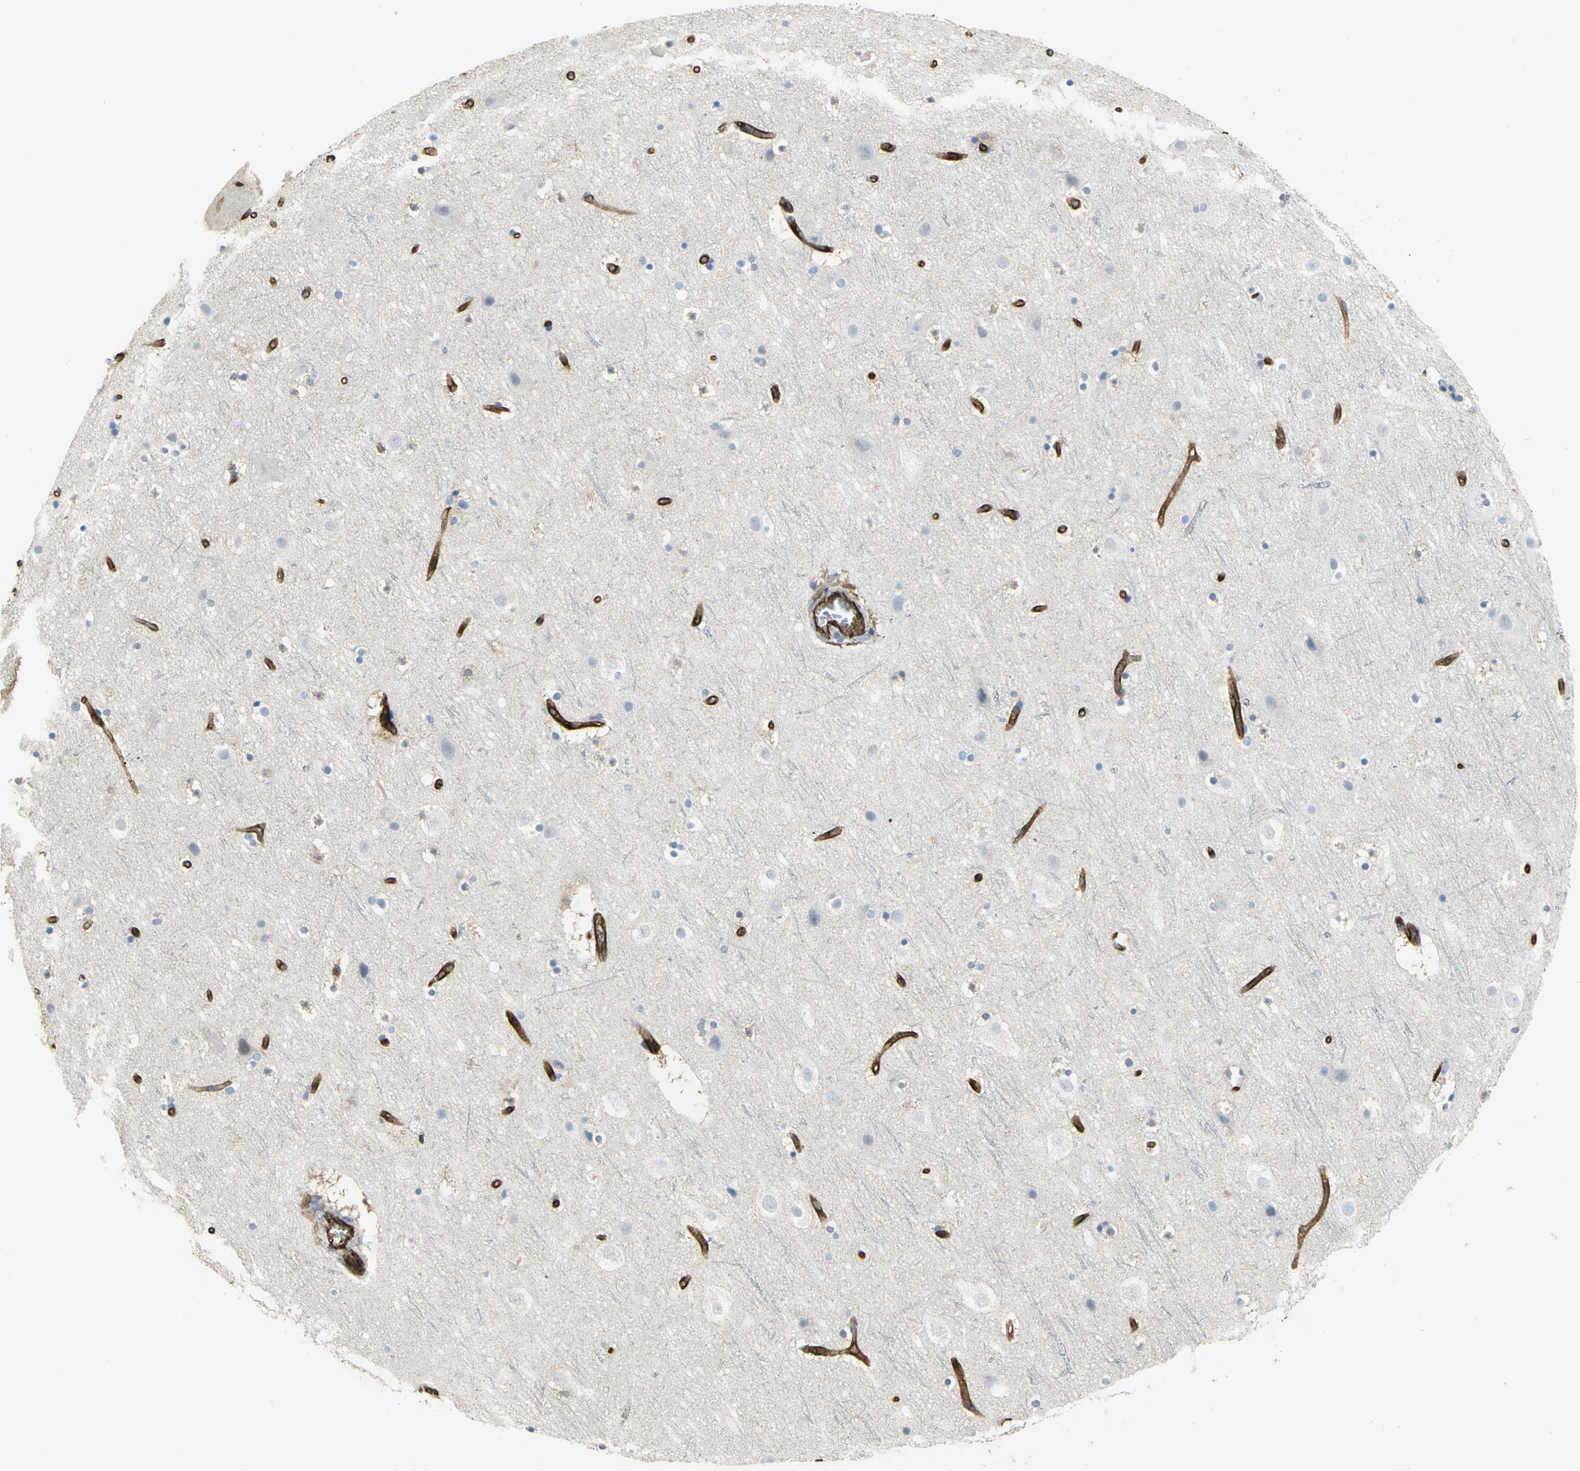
{"staining": {"intensity": "strong", "quantity": ">75%", "location": "cytoplasmic/membranous"}, "tissue": "cerebral cortex", "cell_type": "Endothelial cells", "image_type": "normal", "snomed": [{"axis": "morphology", "description": "Normal tissue, NOS"}, {"axis": "topography", "description": "Cerebral cortex"}], "caption": "Immunohistochemical staining of benign human cerebral cortex demonstrates >75% levels of strong cytoplasmic/membranous protein positivity in about >75% of endothelial cells.", "gene": "FLNB", "patient": {"sex": "male", "age": 45}}